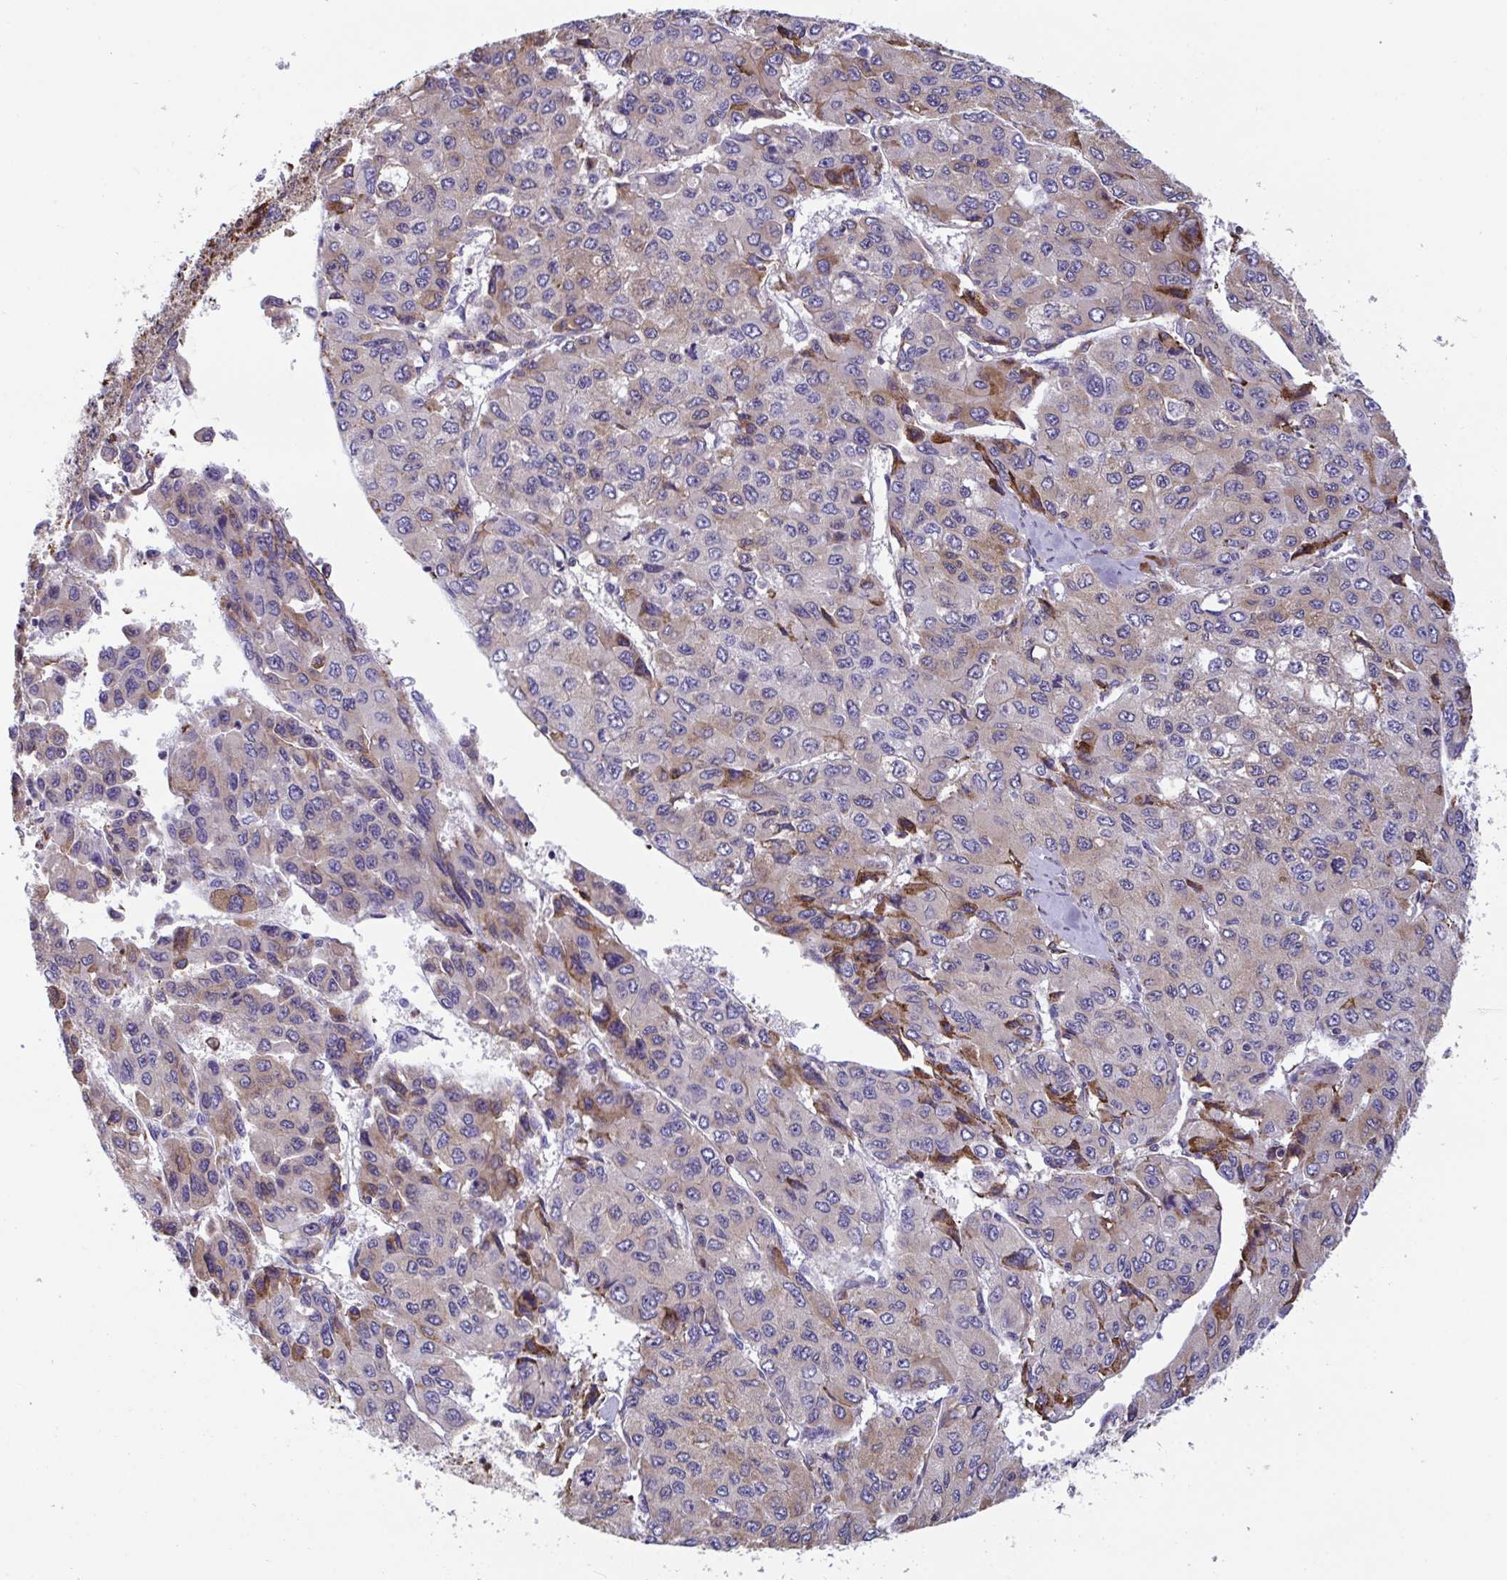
{"staining": {"intensity": "moderate", "quantity": "<25%", "location": "cytoplasmic/membranous"}, "tissue": "liver cancer", "cell_type": "Tumor cells", "image_type": "cancer", "snomed": [{"axis": "morphology", "description": "Carcinoma, Hepatocellular, NOS"}, {"axis": "topography", "description": "Liver"}], "caption": "The histopathology image exhibits a brown stain indicating the presence of a protein in the cytoplasmic/membranous of tumor cells in liver cancer.", "gene": "PEAK3", "patient": {"sex": "female", "age": 66}}